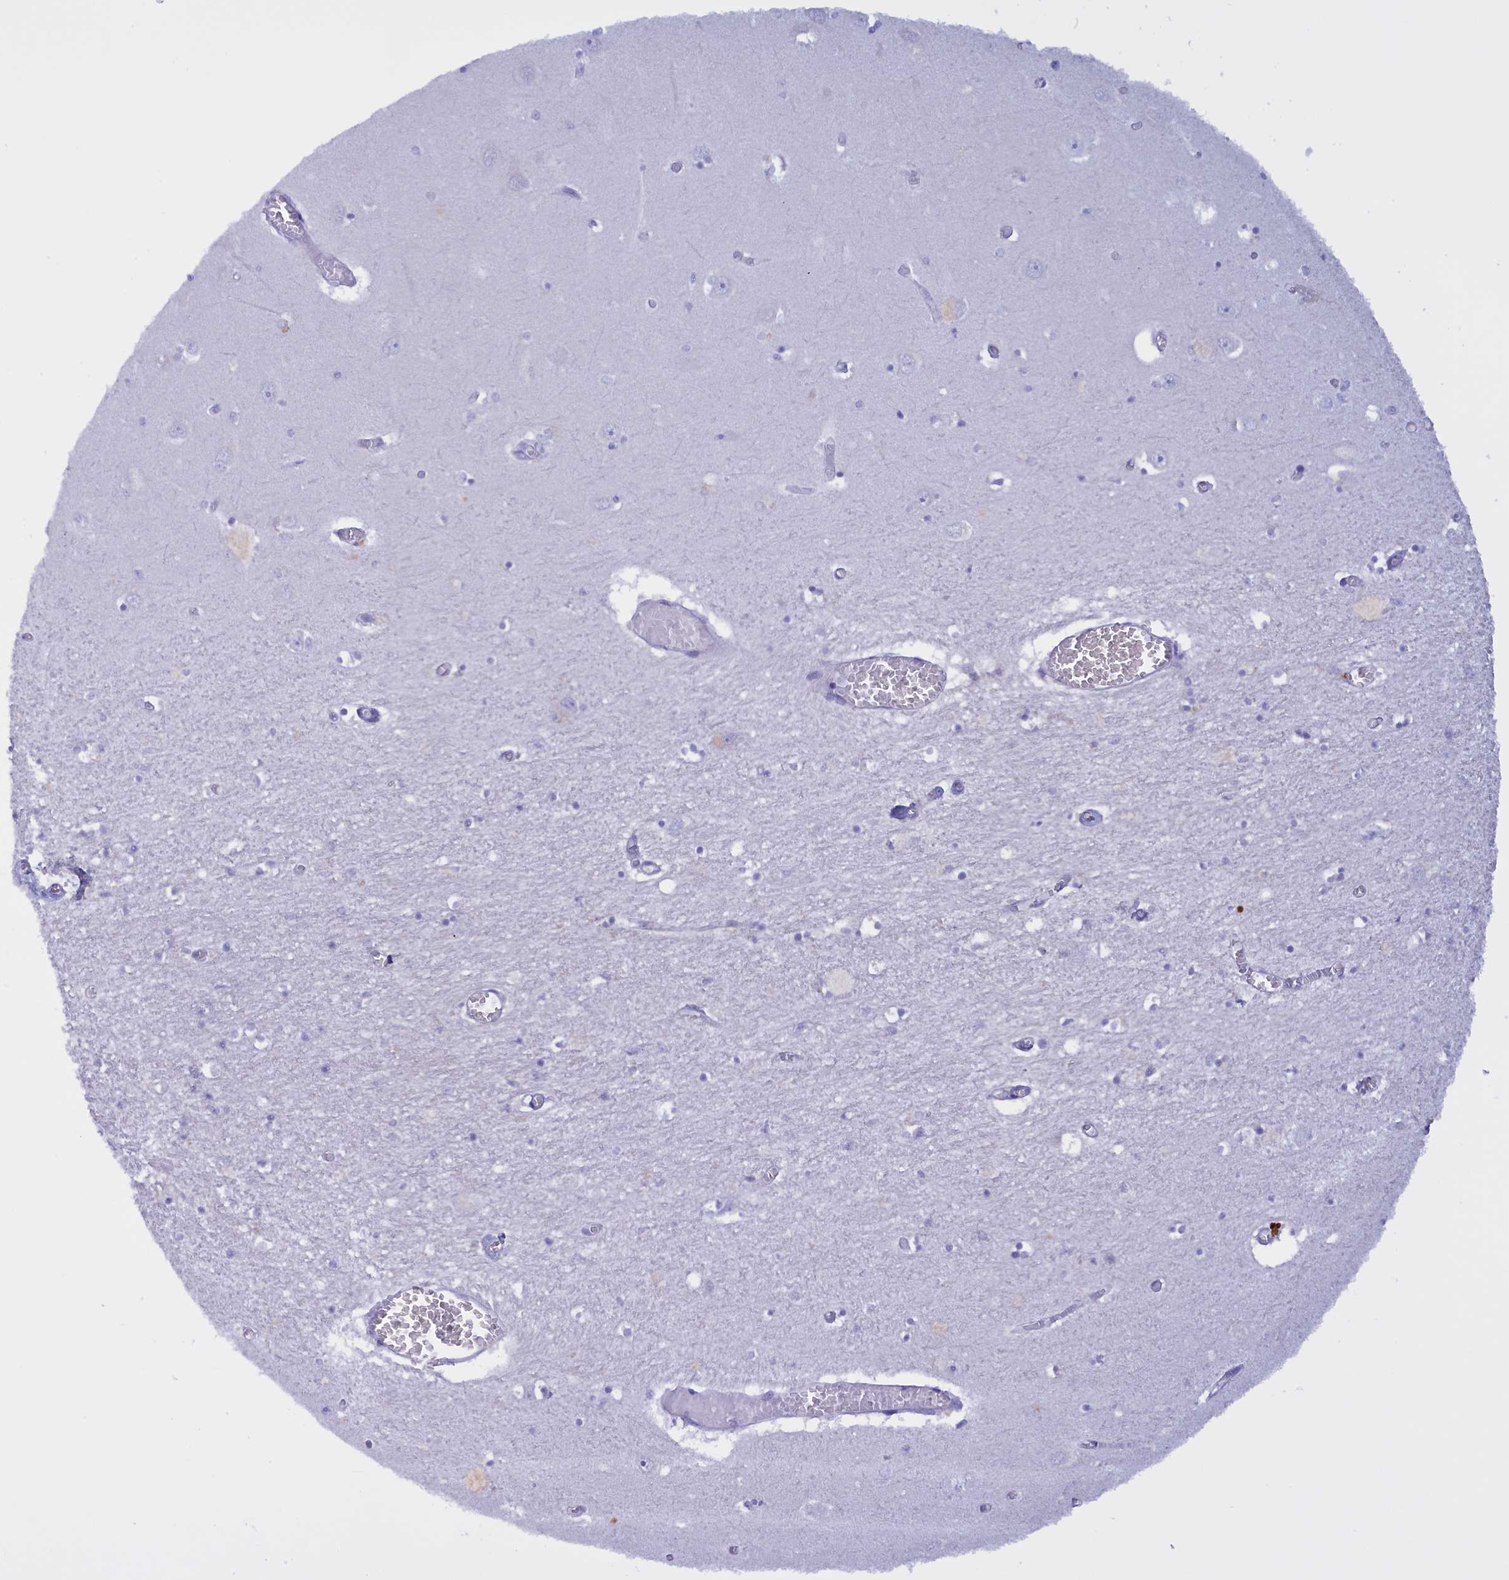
{"staining": {"intensity": "negative", "quantity": "none", "location": "none"}, "tissue": "hippocampus", "cell_type": "Glial cells", "image_type": "normal", "snomed": [{"axis": "morphology", "description": "Normal tissue, NOS"}, {"axis": "topography", "description": "Hippocampus"}], "caption": "This is an immunohistochemistry (IHC) histopathology image of benign hippocampus. There is no staining in glial cells.", "gene": "PROK2", "patient": {"sex": "male", "age": 70}}